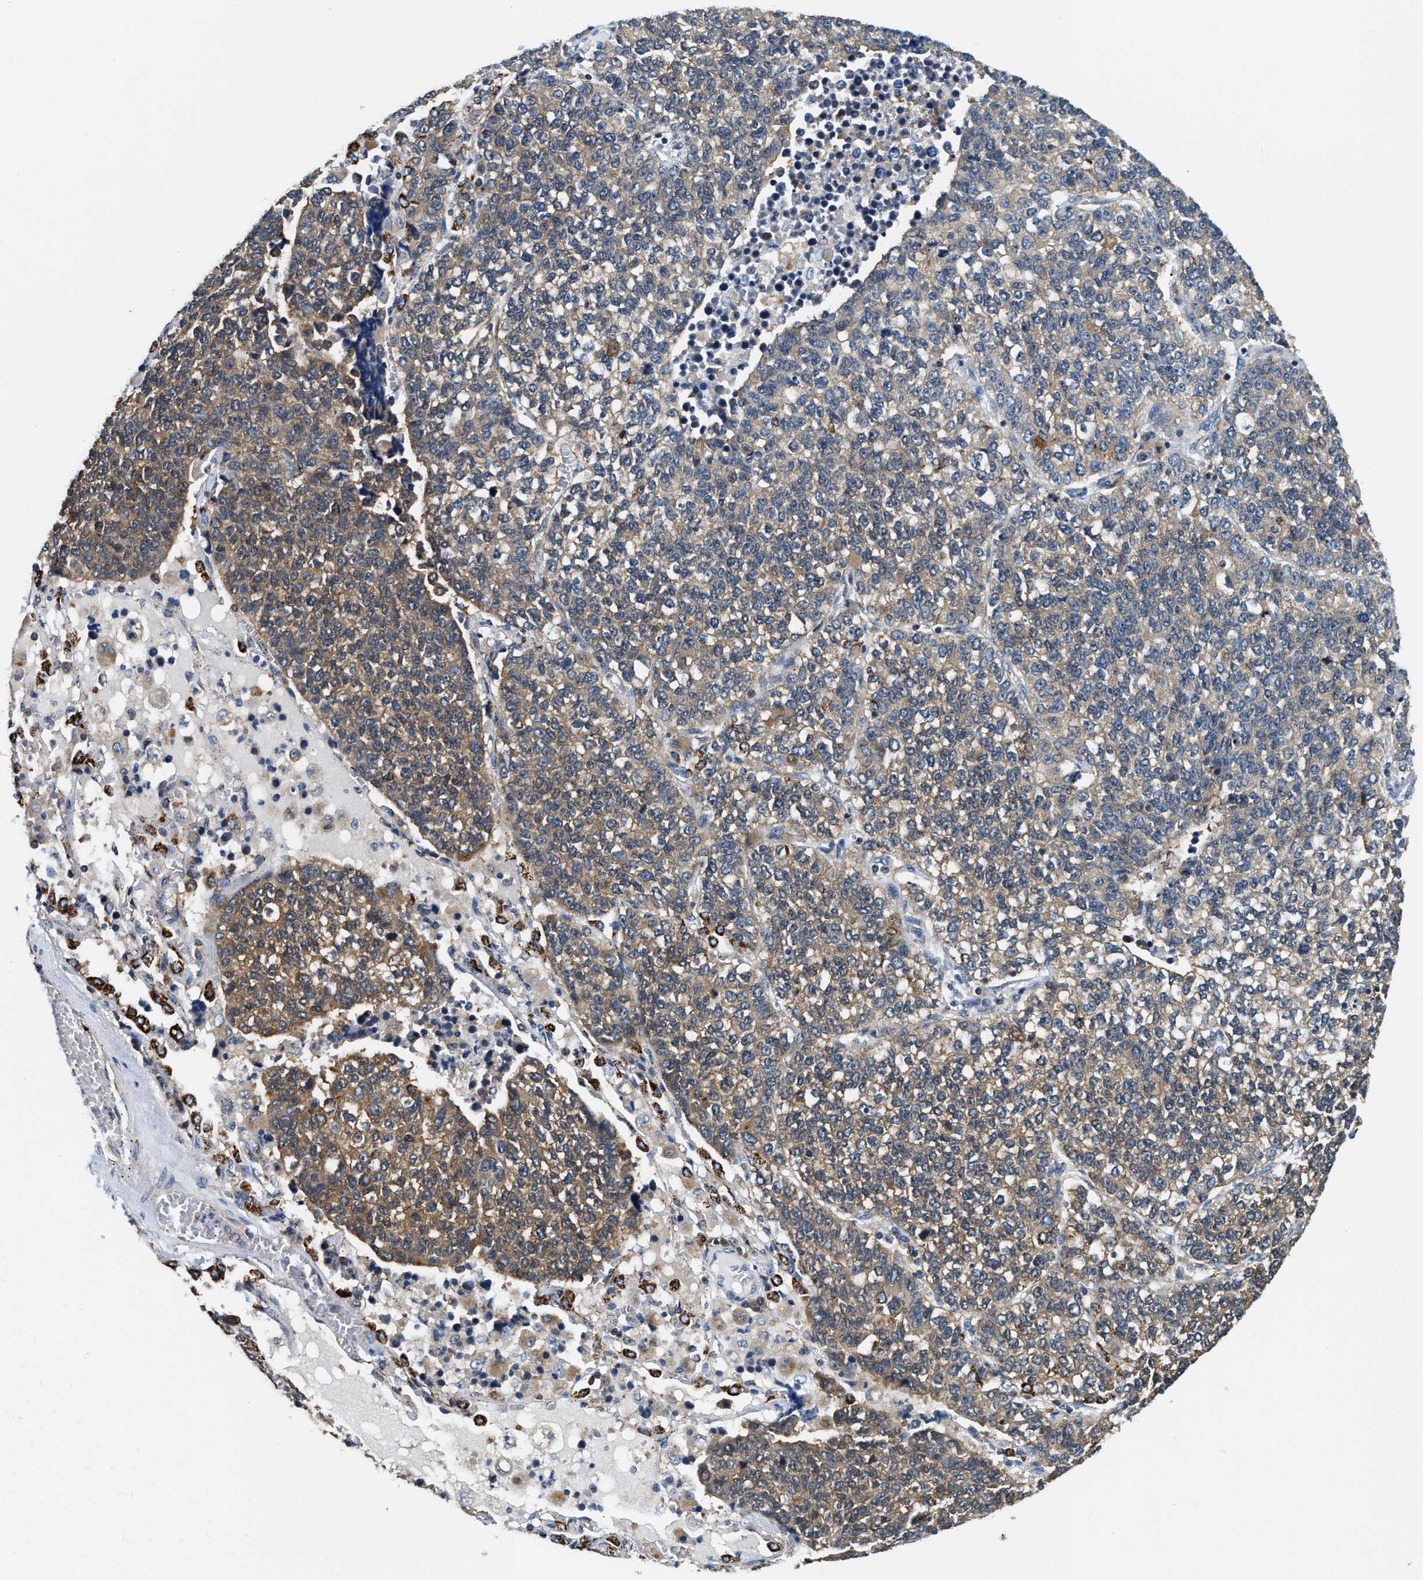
{"staining": {"intensity": "moderate", "quantity": "<25%", "location": "cytoplasmic/membranous"}, "tissue": "lung cancer", "cell_type": "Tumor cells", "image_type": "cancer", "snomed": [{"axis": "morphology", "description": "Adenocarcinoma, NOS"}, {"axis": "topography", "description": "Lung"}], "caption": "Immunohistochemistry (IHC) of human lung cancer exhibits low levels of moderate cytoplasmic/membranous staining in approximately <25% of tumor cells.", "gene": "CCM2", "patient": {"sex": "male", "age": 49}}